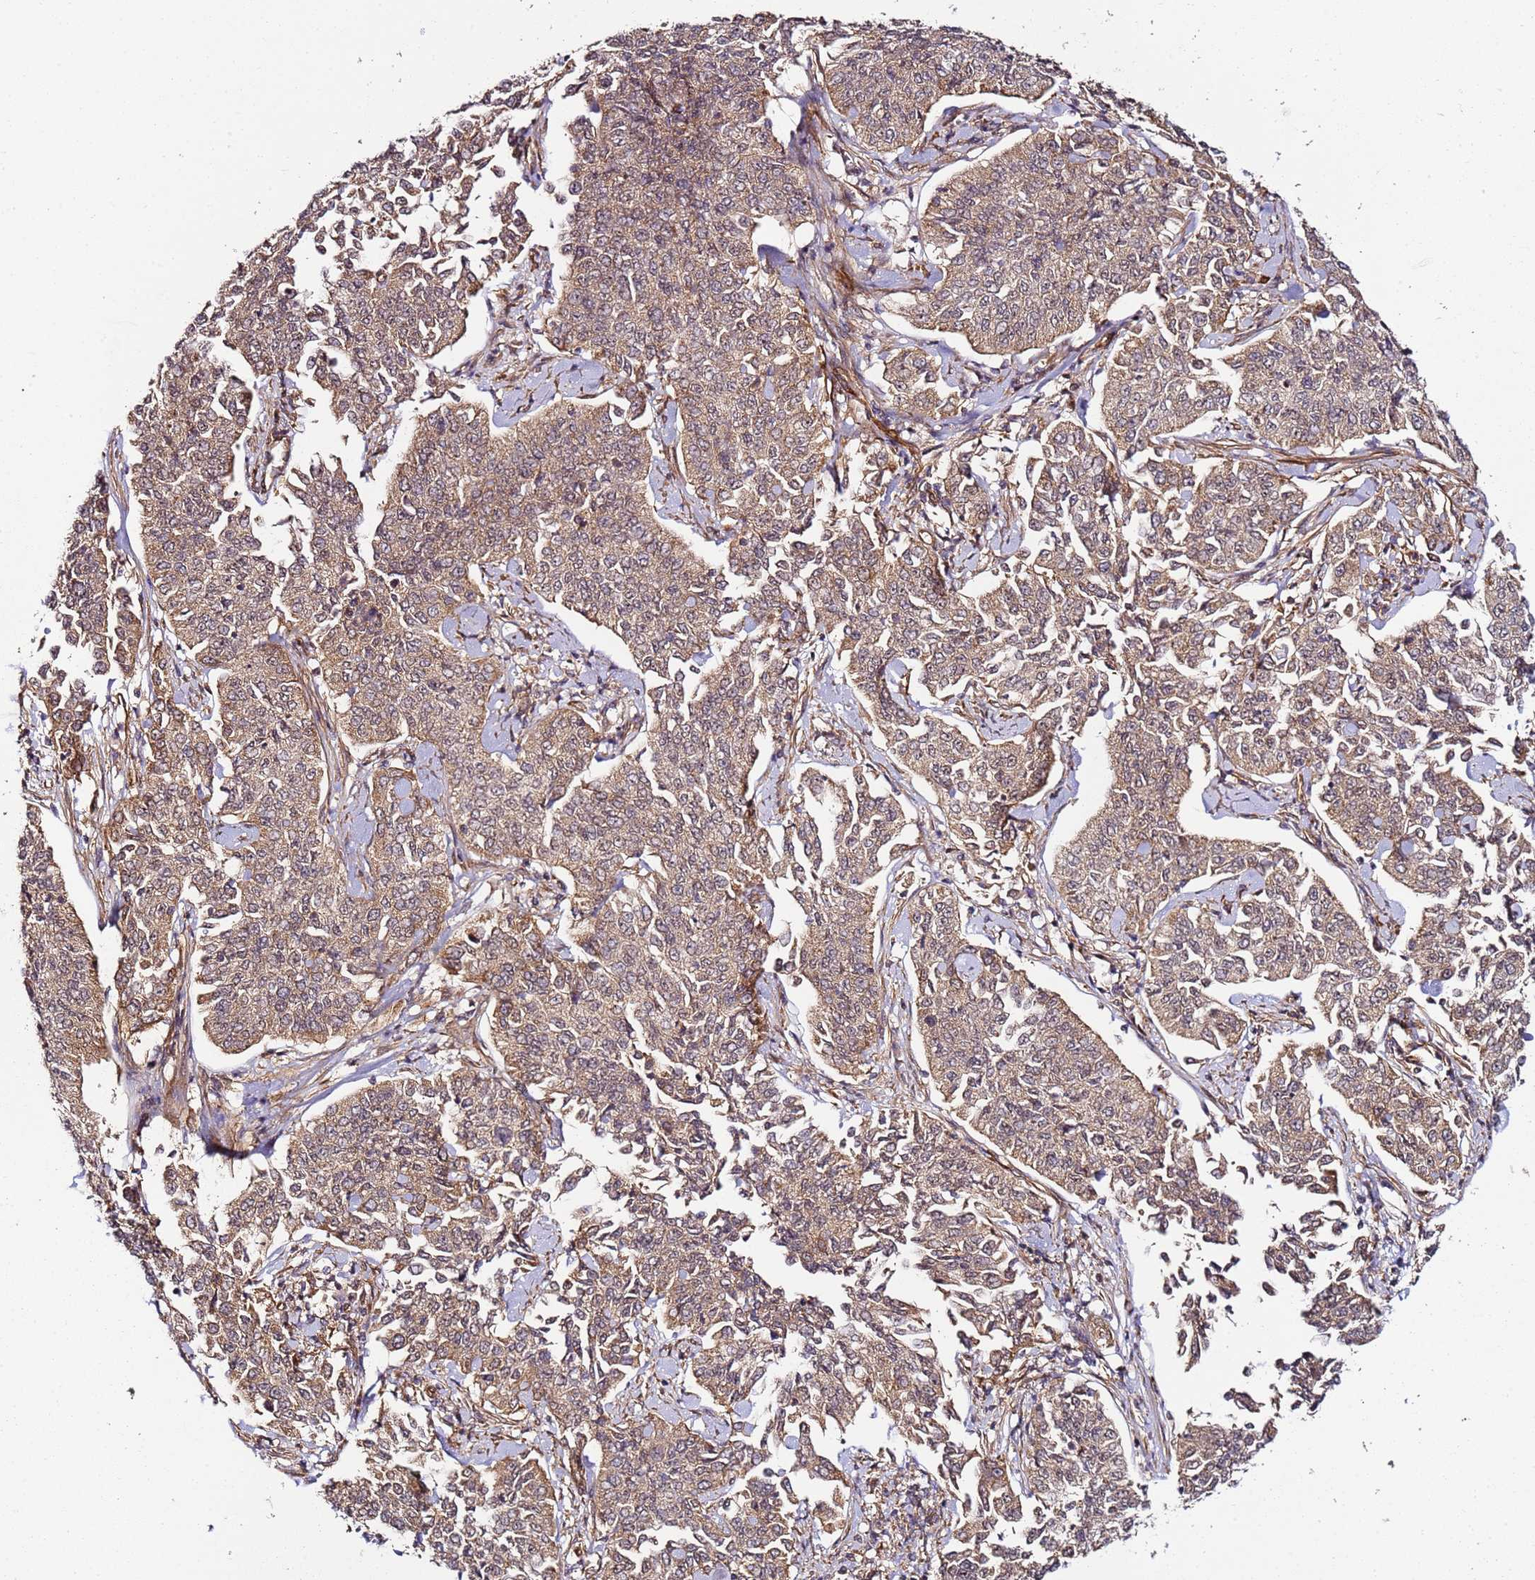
{"staining": {"intensity": "weak", "quantity": ">75%", "location": "cytoplasmic/membranous"}, "tissue": "cervical cancer", "cell_type": "Tumor cells", "image_type": "cancer", "snomed": [{"axis": "morphology", "description": "Squamous cell carcinoma, NOS"}, {"axis": "topography", "description": "Cervix"}], "caption": "Protein staining of cervical squamous cell carcinoma tissue shows weak cytoplasmic/membranous staining in approximately >75% of tumor cells.", "gene": "CCNYL1", "patient": {"sex": "female", "age": 35}}